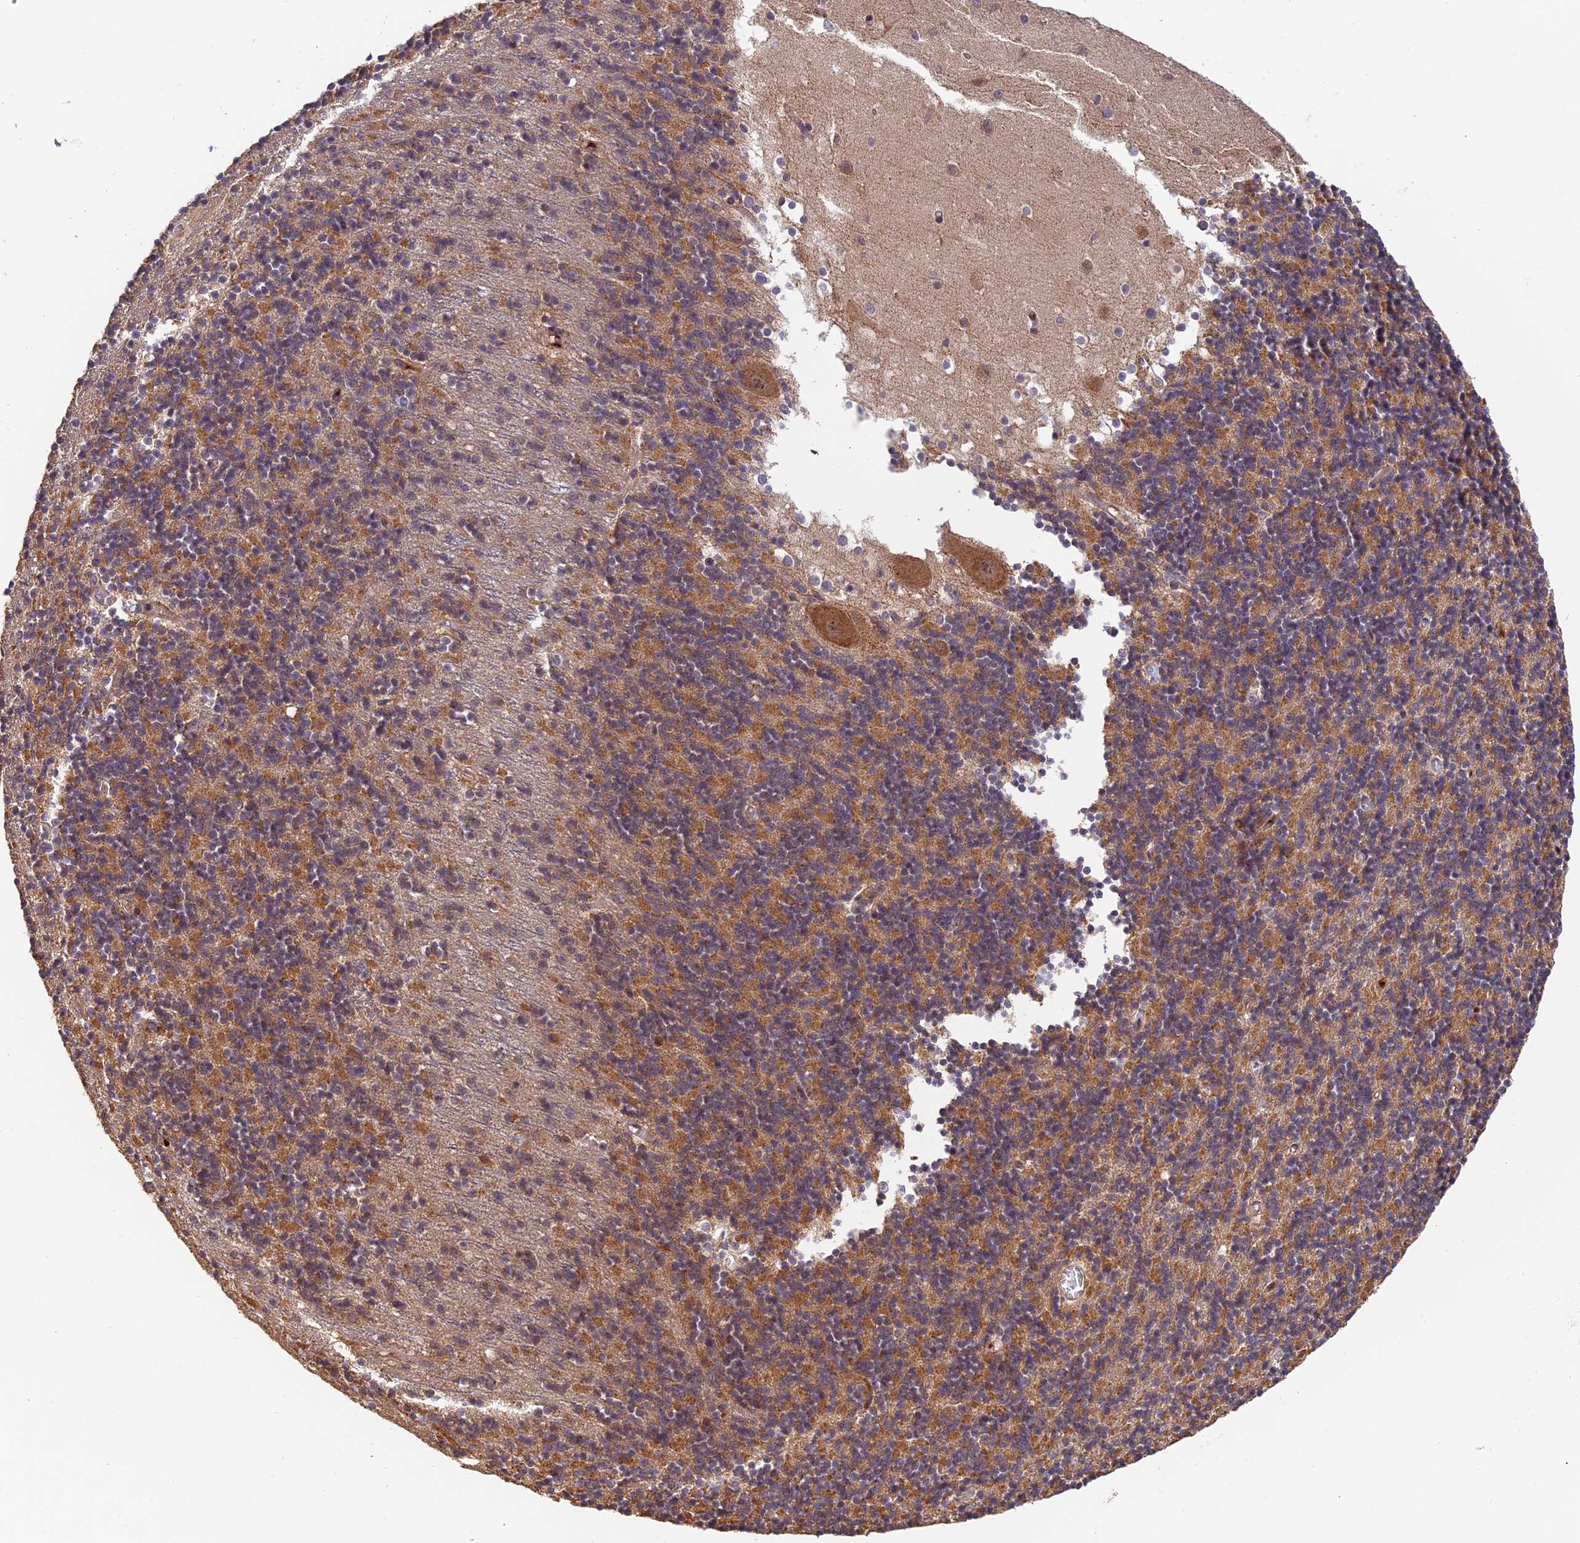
{"staining": {"intensity": "moderate", "quantity": "25%-75%", "location": "cytoplasmic/membranous"}, "tissue": "cerebellum", "cell_type": "Cells in granular layer", "image_type": "normal", "snomed": [{"axis": "morphology", "description": "Normal tissue, NOS"}, {"axis": "topography", "description": "Cerebellum"}], "caption": "Moderate cytoplasmic/membranous staining for a protein is present in about 25%-75% of cells in granular layer of unremarkable cerebellum using immunohistochemistry.", "gene": "MNS1", "patient": {"sex": "male", "age": 54}}